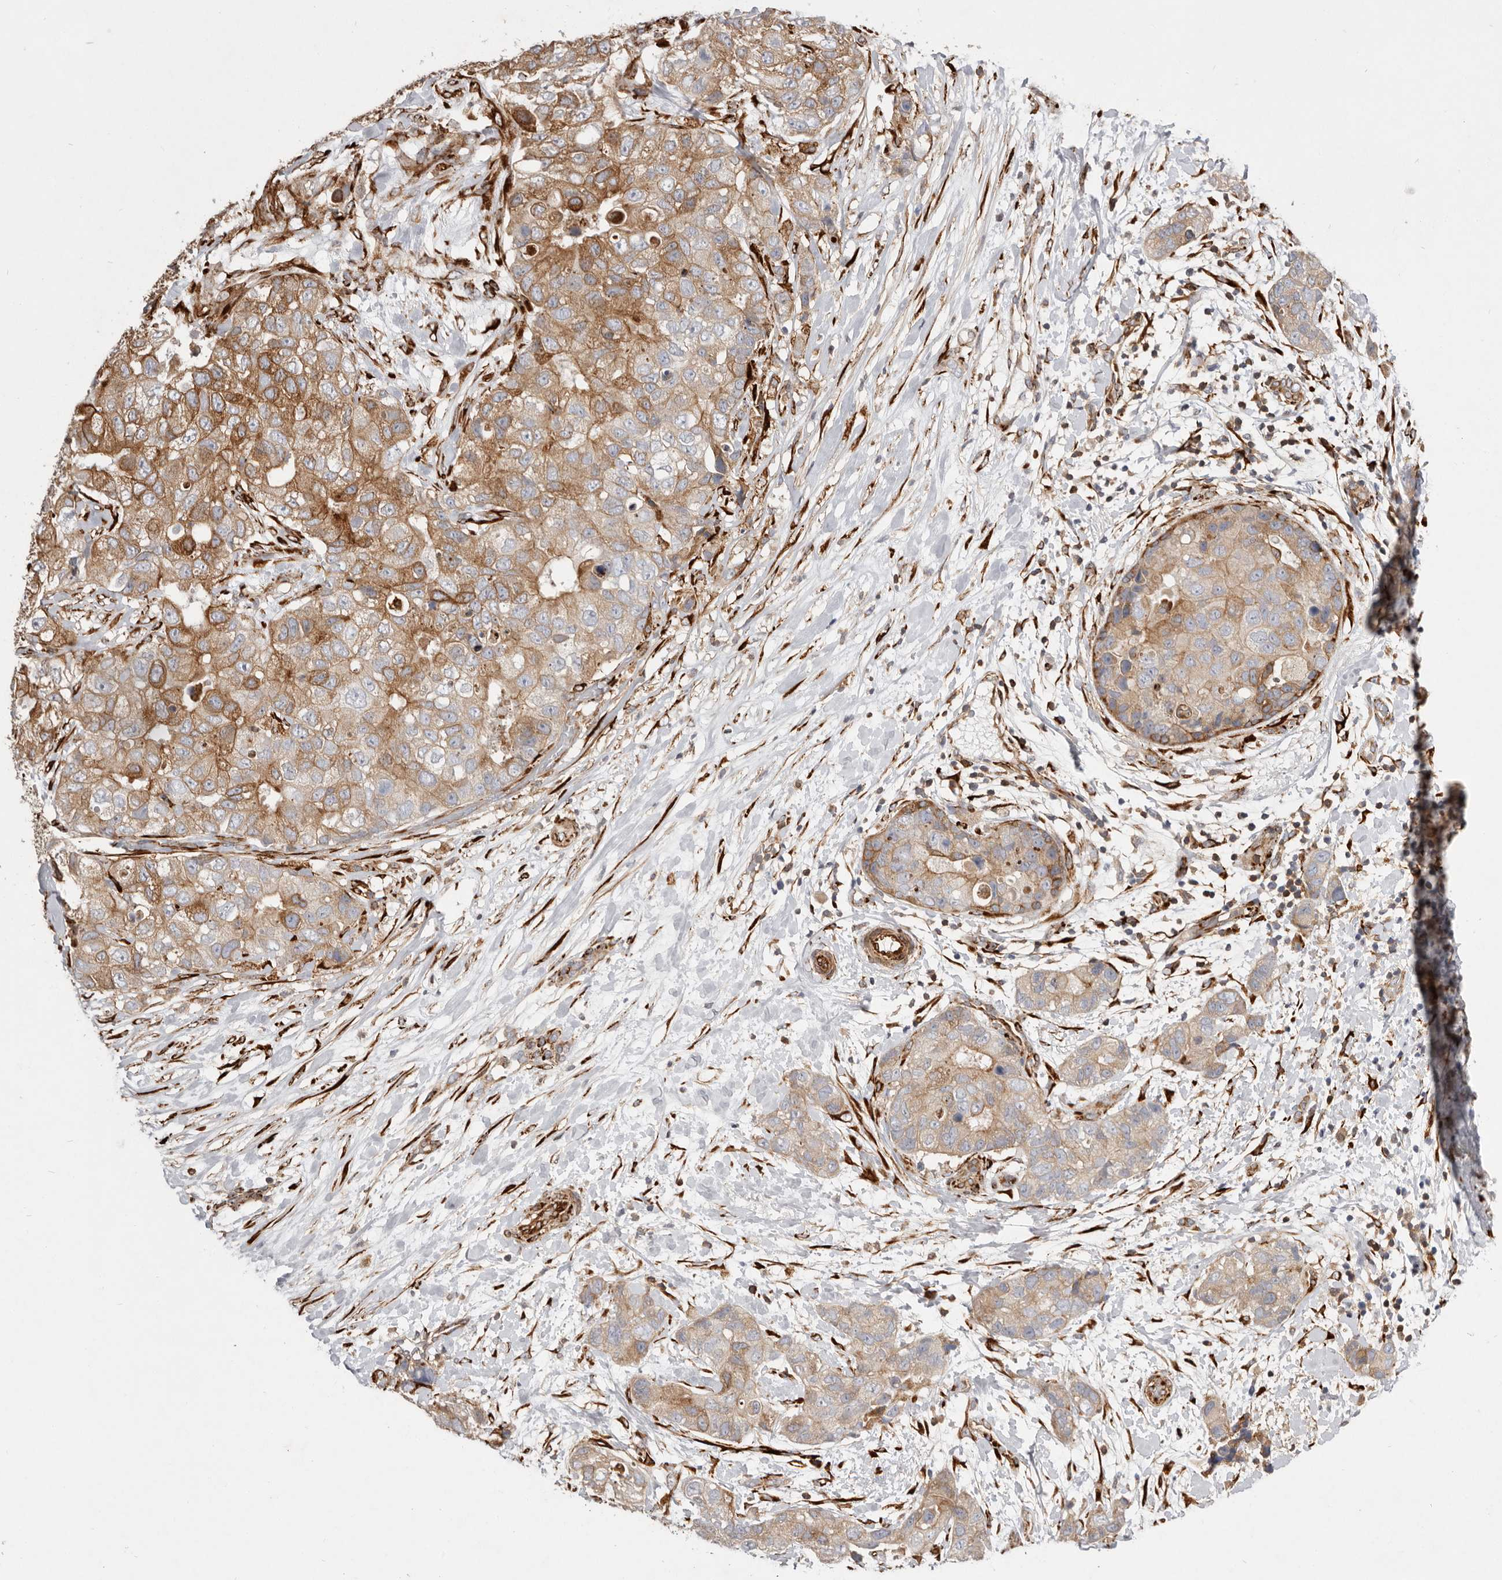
{"staining": {"intensity": "moderate", "quantity": ">75%", "location": "cytoplasmic/membranous"}, "tissue": "breast cancer", "cell_type": "Tumor cells", "image_type": "cancer", "snomed": [{"axis": "morphology", "description": "Duct carcinoma"}, {"axis": "topography", "description": "Breast"}], "caption": "This is a photomicrograph of immunohistochemistry staining of infiltrating ductal carcinoma (breast), which shows moderate staining in the cytoplasmic/membranous of tumor cells.", "gene": "WDTC1", "patient": {"sex": "female", "age": 62}}